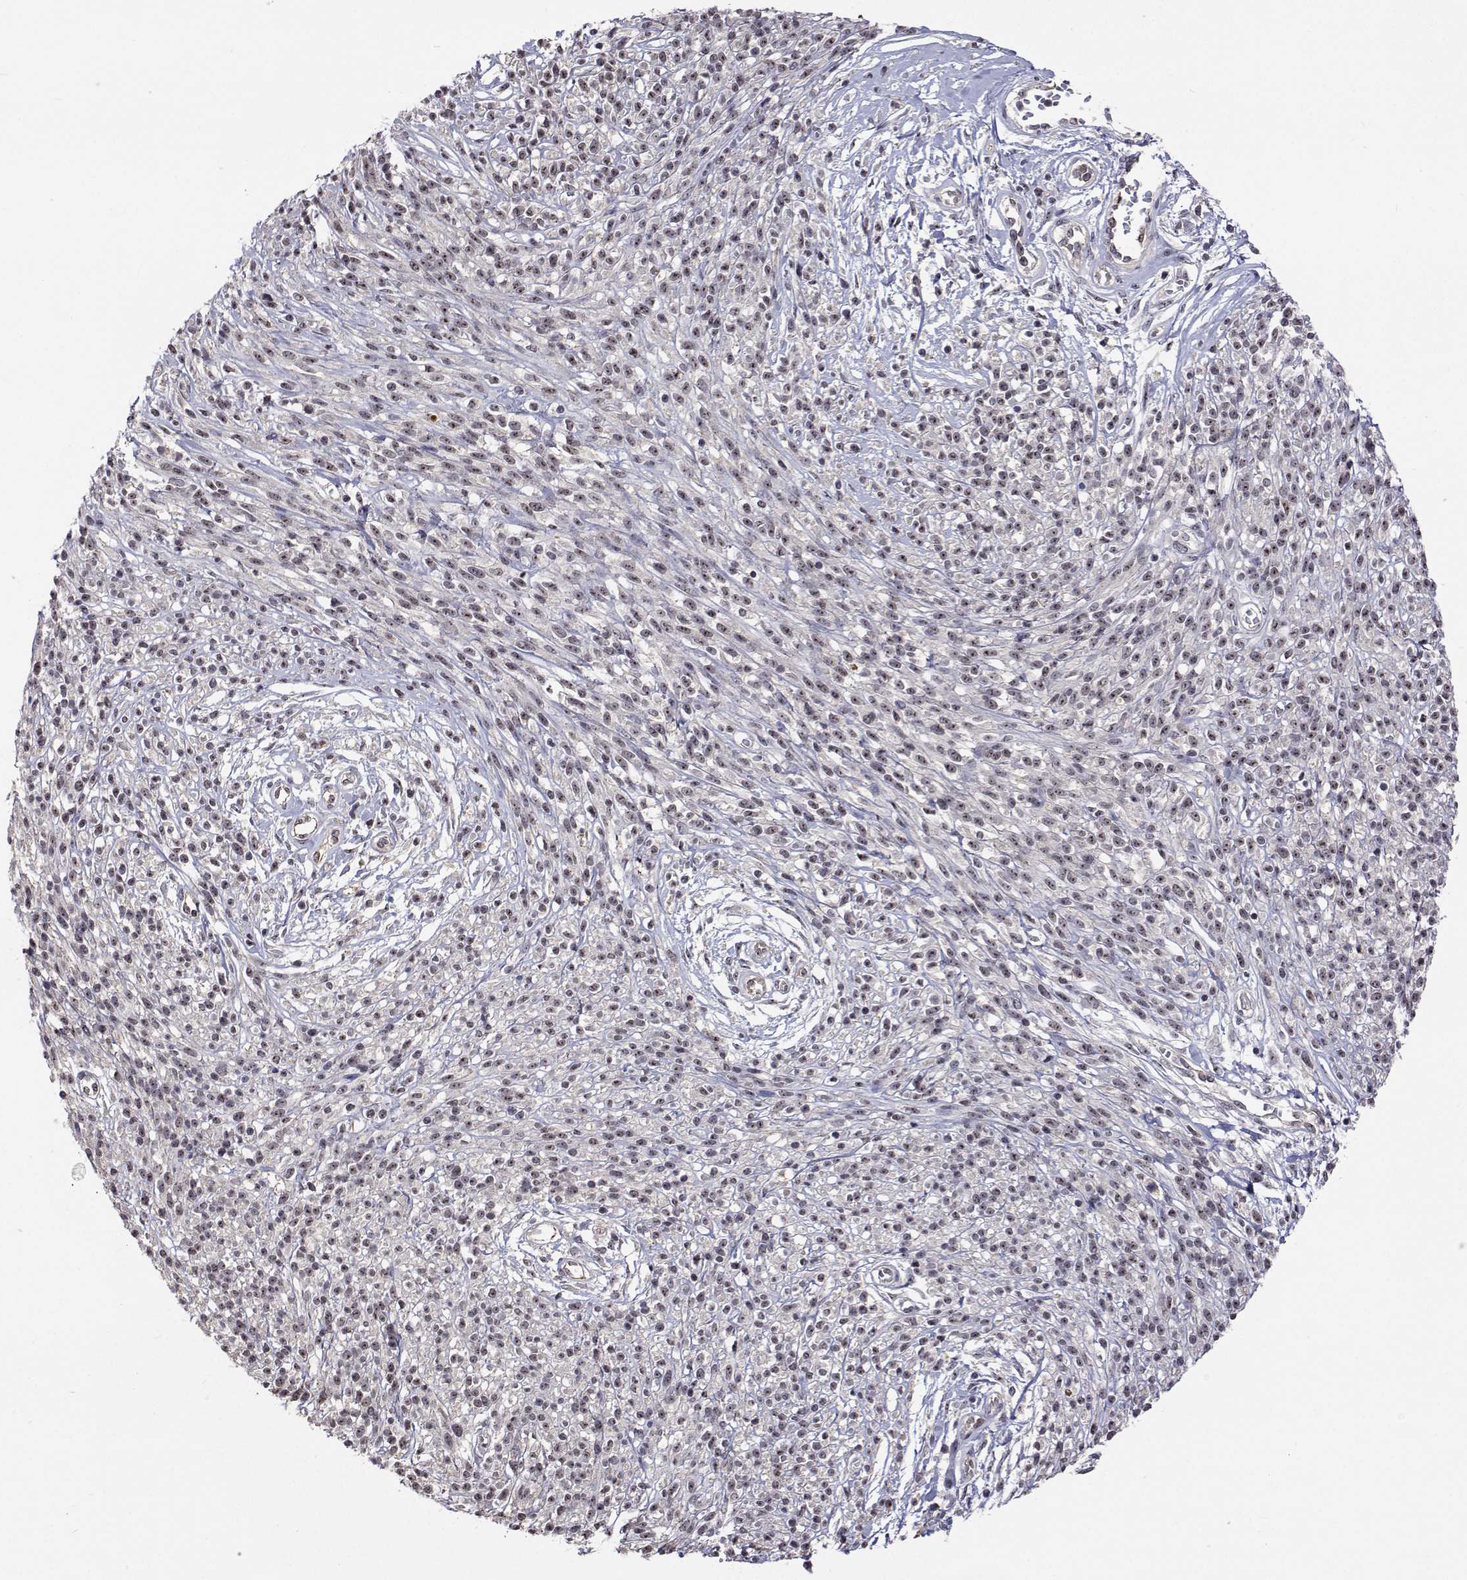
{"staining": {"intensity": "weak", "quantity": "25%-75%", "location": "nuclear"}, "tissue": "melanoma", "cell_type": "Tumor cells", "image_type": "cancer", "snomed": [{"axis": "morphology", "description": "Malignant melanoma, NOS"}, {"axis": "topography", "description": "Skin"}, {"axis": "topography", "description": "Skin of trunk"}], "caption": "High-power microscopy captured an immunohistochemistry (IHC) photomicrograph of malignant melanoma, revealing weak nuclear staining in approximately 25%-75% of tumor cells.", "gene": "NHP2", "patient": {"sex": "male", "age": 74}}